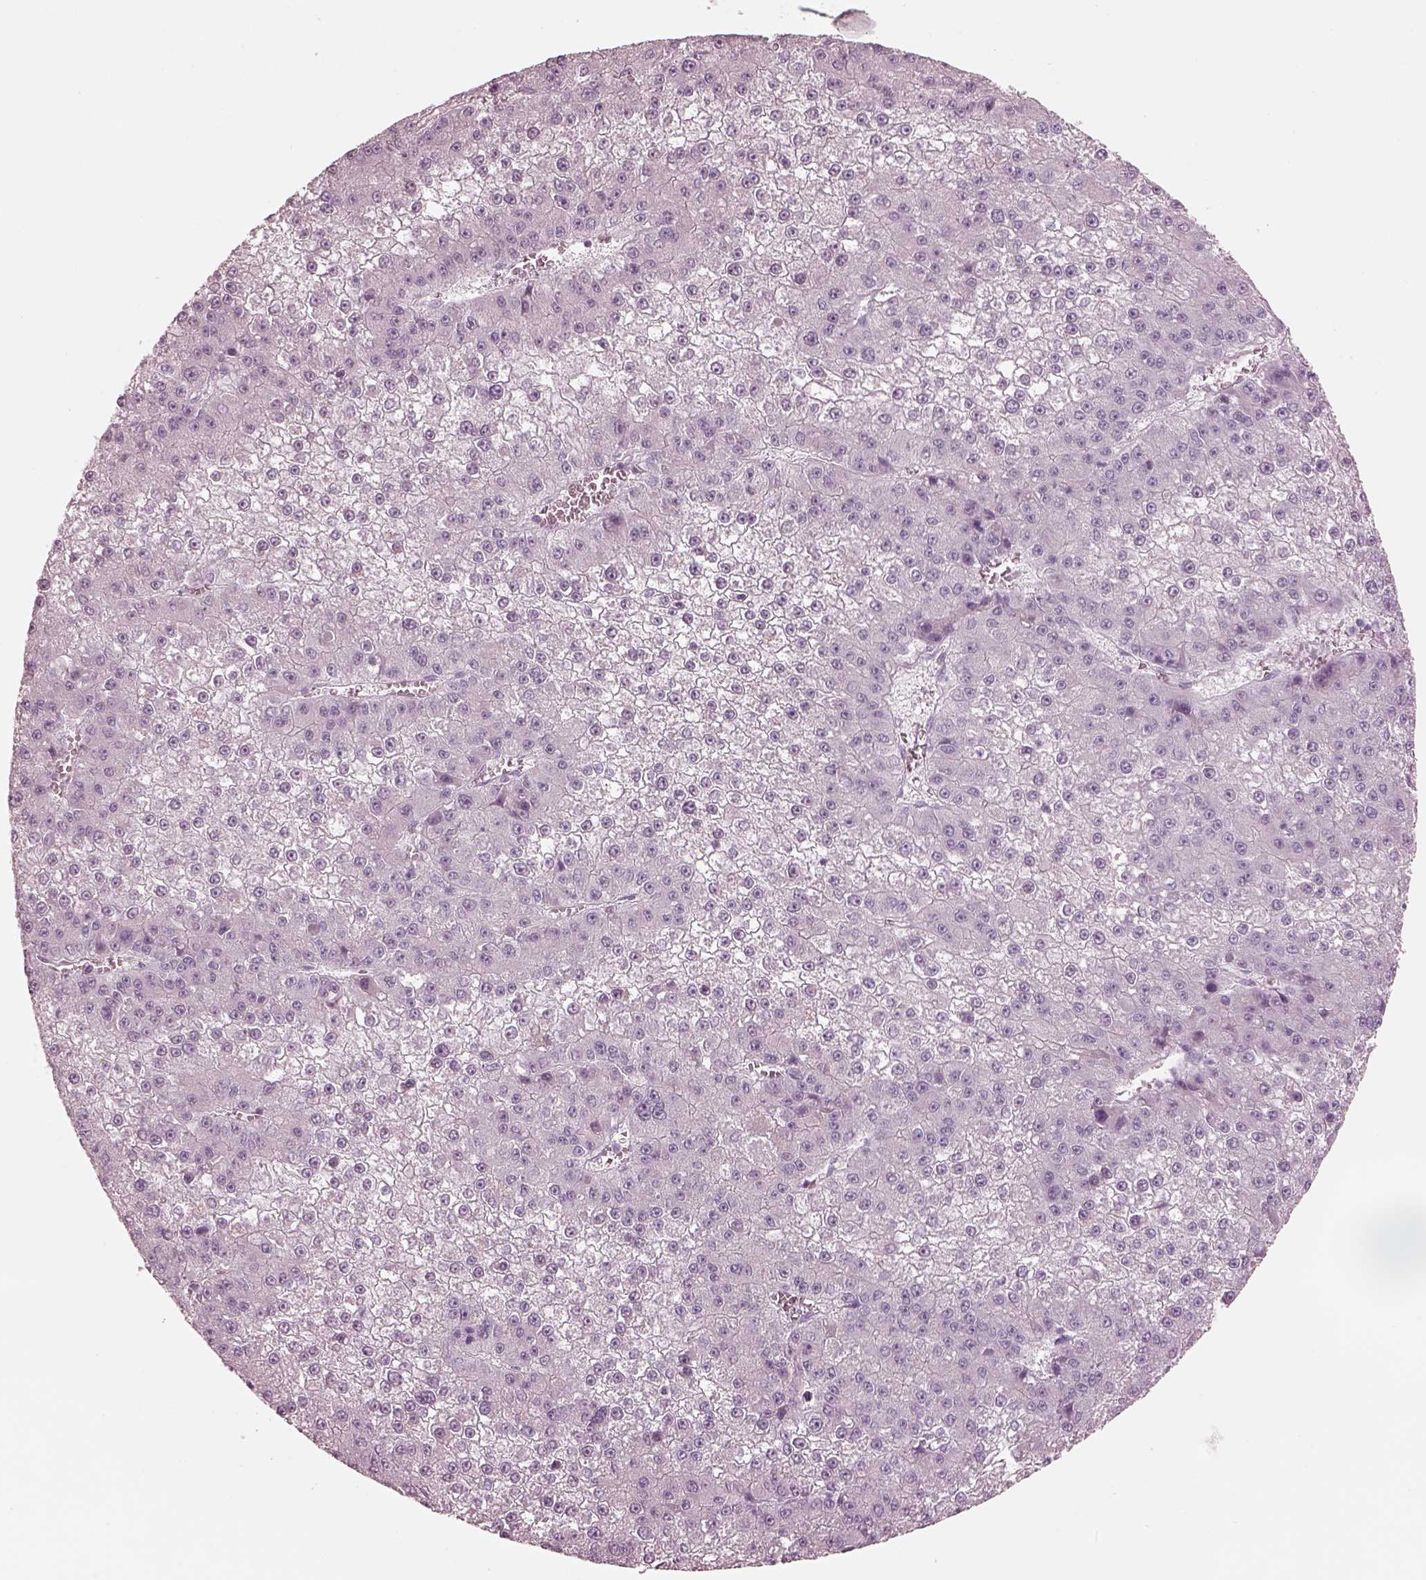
{"staining": {"intensity": "negative", "quantity": "none", "location": "none"}, "tissue": "liver cancer", "cell_type": "Tumor cells", "image_type": "cancer", "snomed": [{"axis": "morphology", "description": "Carcinoma, Hepatocellular, NOS"}, {"axis": "topography", "description": "Liver"}], "caption": "Tumor cells show no significant protein staining in hepatocellular carcinoma (liver).", "gene": "KRTAP24-1", "patient": {"sex": "female", "age": 73}}